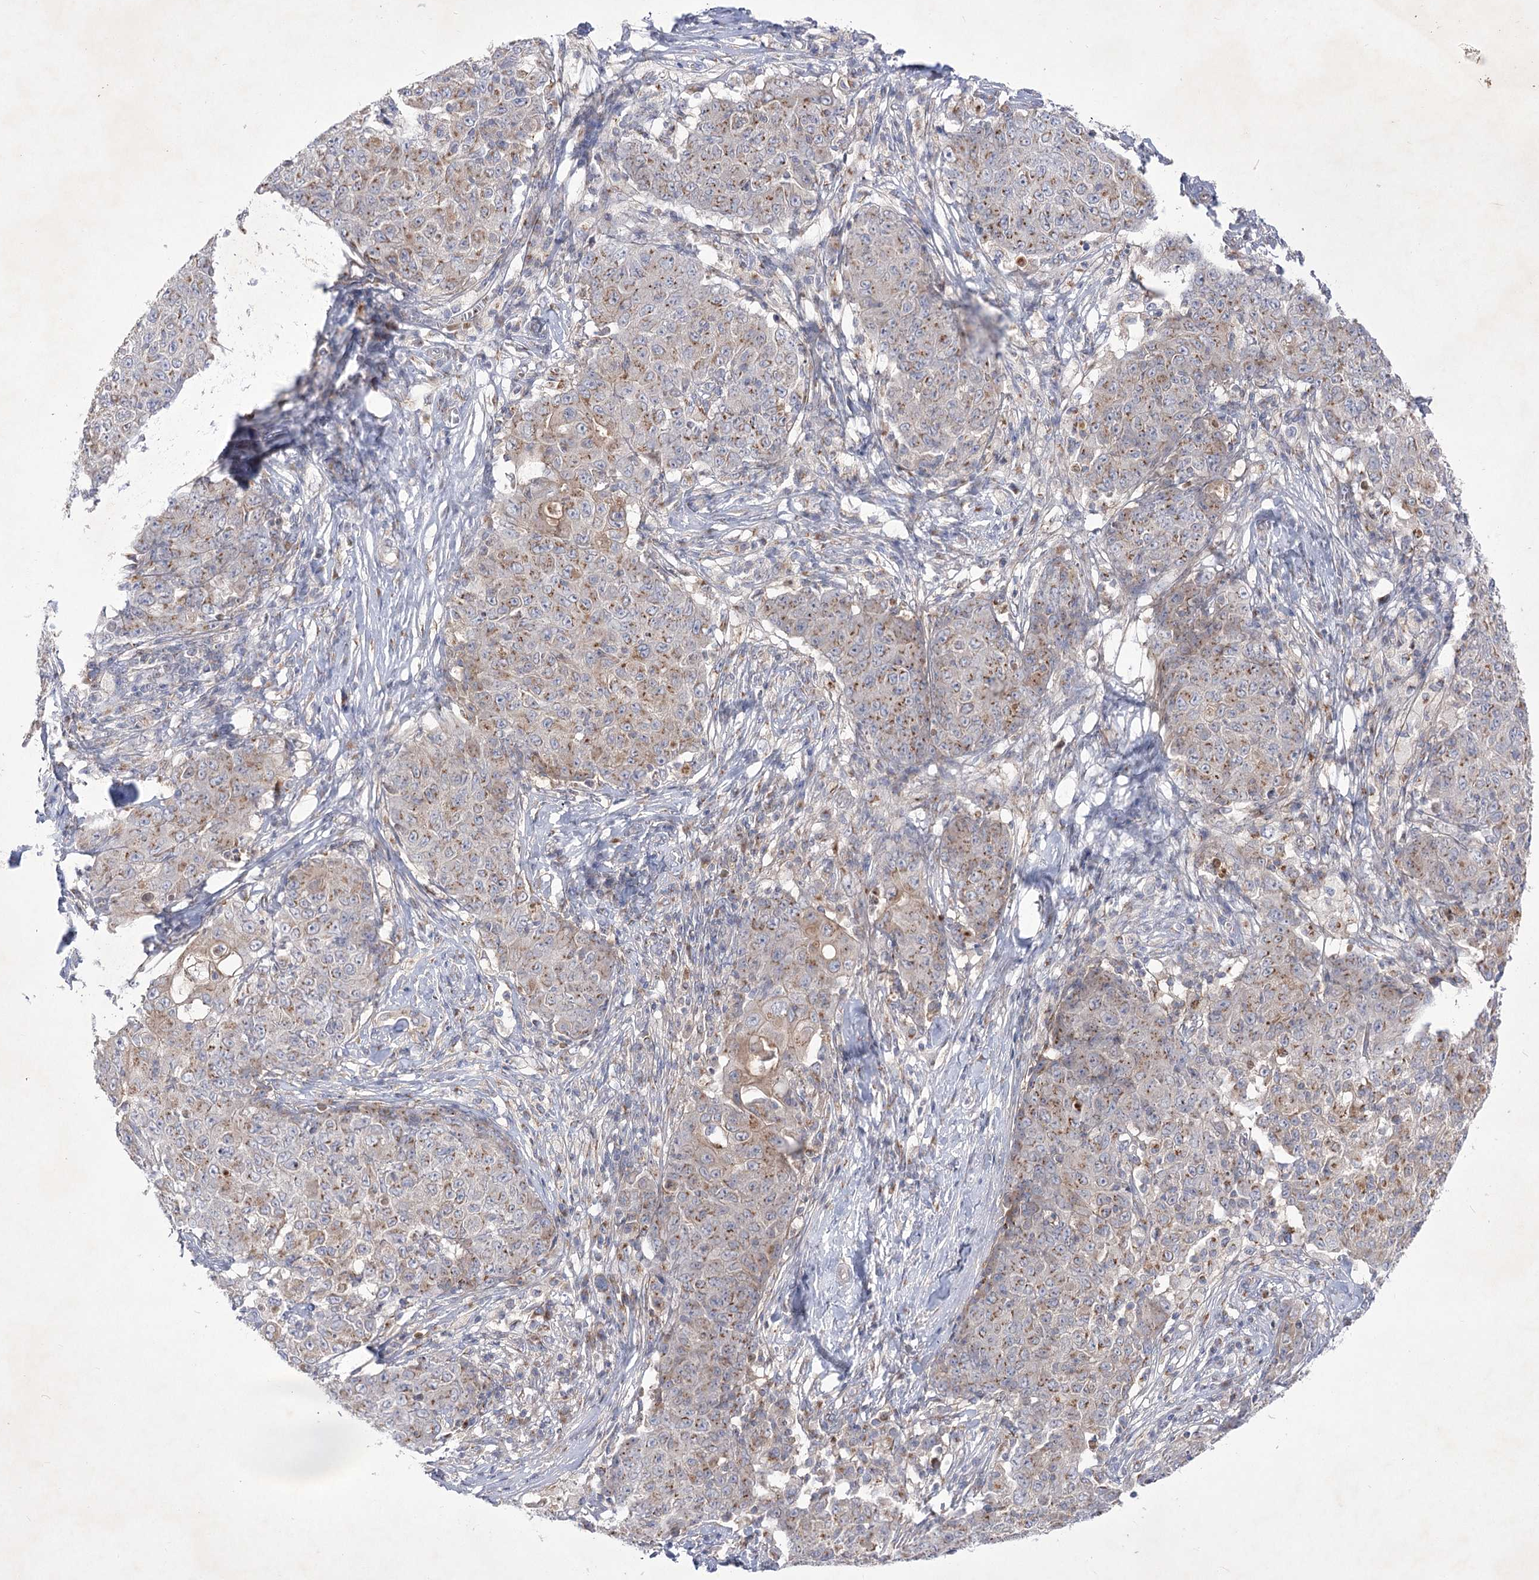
{"staining": {"intensity": "moderate", "quantity": ">75%", "location": "cytoplasmic/membranous"}, "tissue": "ovarian cancer", "cell_type": "Tumor cells", "image_type": "cancer", "snomed": [{"axis": "morphology", "description": "Carcinoma, endometroid"}, {"axis": "topography", "description": "Ovary"}], "caption": "DAB immunohistochemical staining of ovarian endometroid carcinoma displays moderate cytoplasmic/membranous protein expression in about >75% of tumor cells. (DAB IHC with brightfield microscopy, high magnification).", "gene": "GBF1", "patient": {"sex": "female", "age": 42}}